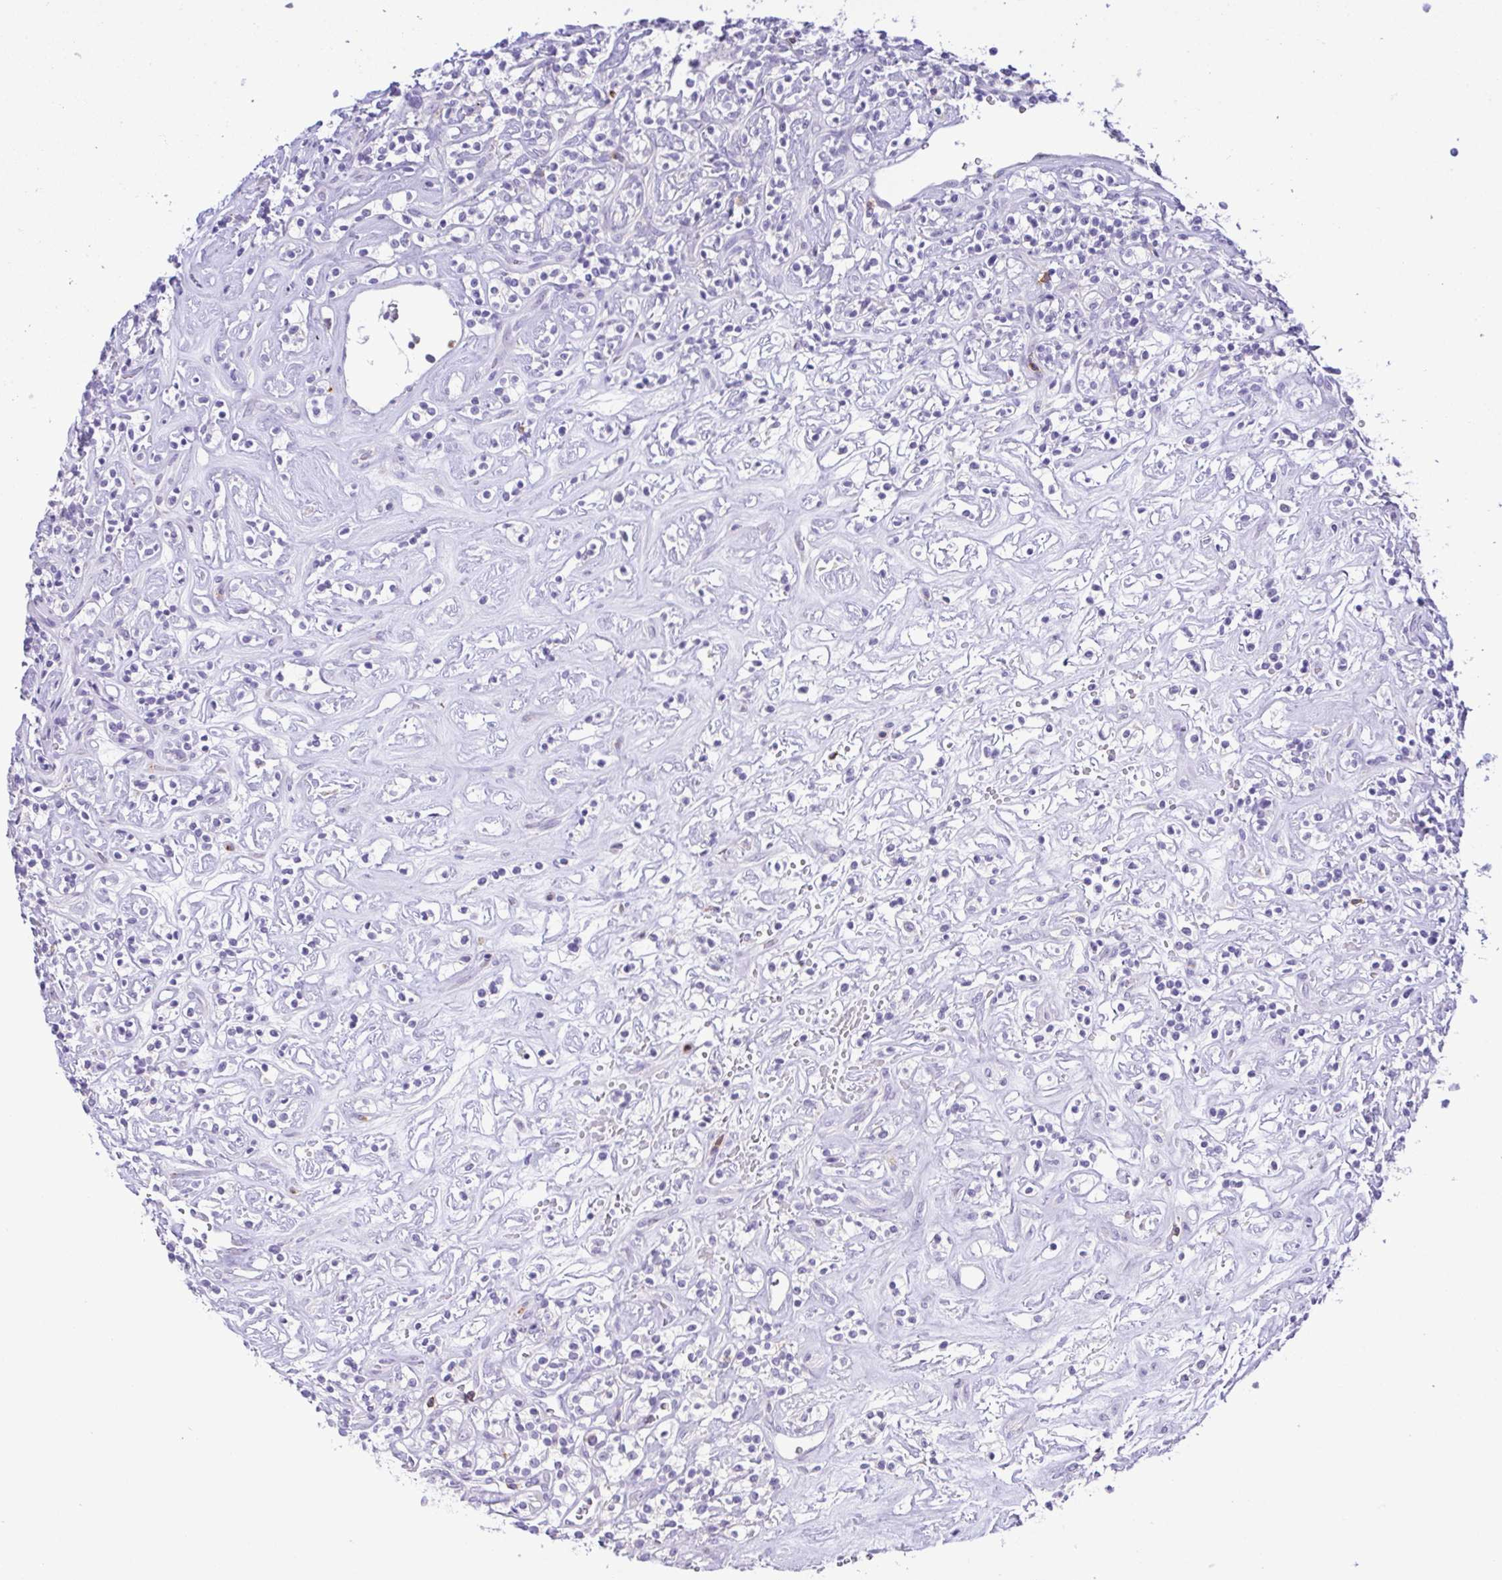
{"staining": {"intensity": "negative", "quantity": "none", "location": "none"}, "tissue": "renal cancer", "cell_type": "Tumor cells", "image_type": "cancer", "snomed": [{"axis": "morphology", "description": "Adenocarcinoma, NOS"}, {"axis": "topography", "description": "Kidney"}], "caption": "Immunohistochemistry photomicrograph of neoplastic tissue: adenocarcinoma (renal) stained with DAB (3,3'-diaminobenzidine) reveals no significant protein expression in tumor cells.", "gene": "PGLYRP1", "patient": {"sex": "male", "age": 77}}